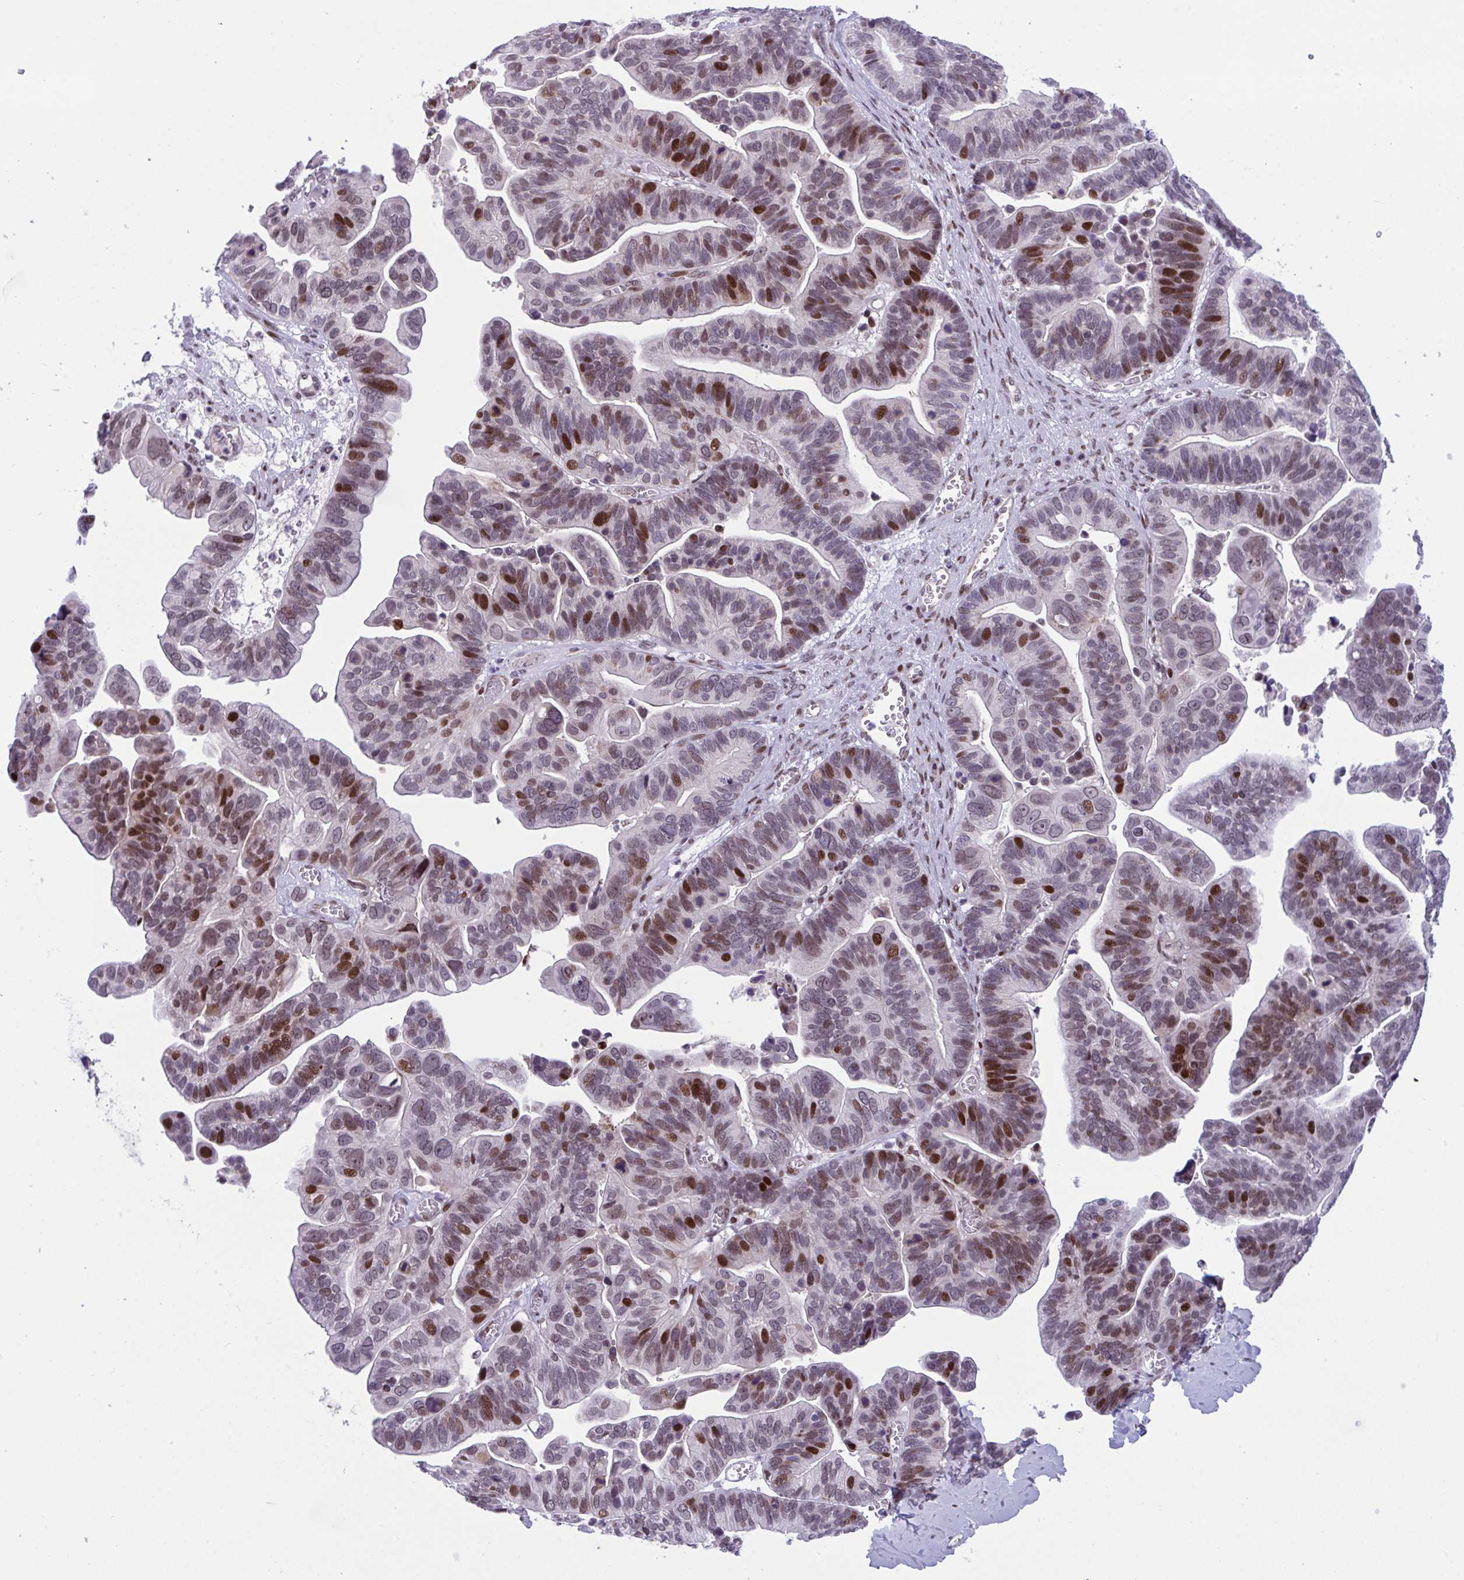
{"staining": {"intensity": "strong", "quantity": "25%-75%", "location": "nuclear"}, "tissue": "ovarian cancer", "cell_type": "Tumor cells", "image_type": "cancer", "snomed": [{"axis": "morphology", "description": "Cystadenocarcinoma, serous, NOS"}, {"axis": "topography", "description": "Ovary"}], "caption": "A brown stain labels strong nuclear positivity of a protein in human ovarian cancer tumor cells.", "gene": "ZFHX3", "patient": {"sex": "female", "age": 56}}